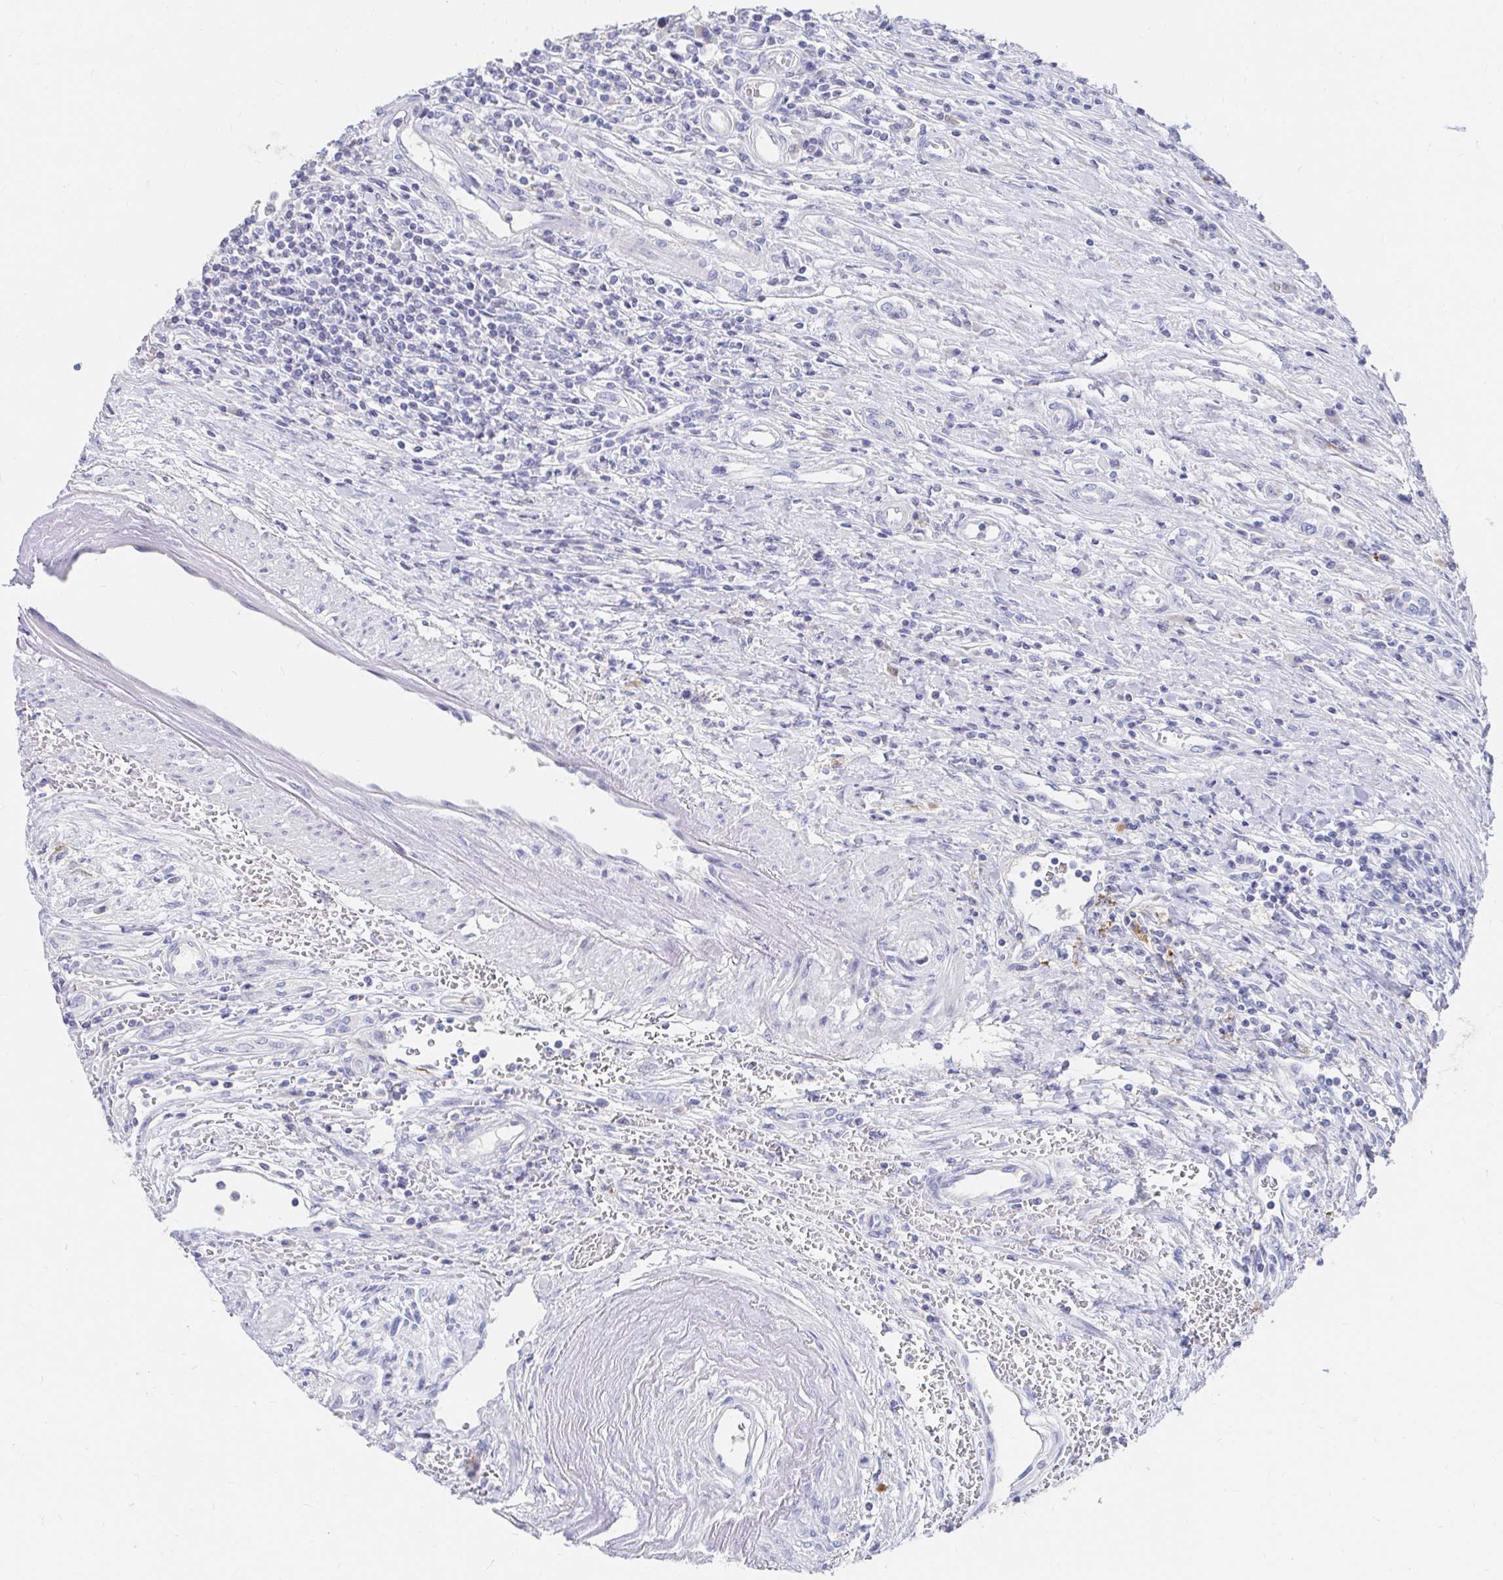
{"staining": {"intensity": "negative", "quantity": "none", "location": "none"}, "tissue": "renal cancer", "cell_type": "Tumor cells", "image_type": "cancer", "snomed": [{"axis": "morphology", "description": "Adenocarcinoma, NOS"}, {"axis": "topography", "description": "Kidney"}], "caption": "The immunohistochemistry photomicrograph has no significant positivity in tumor cells of adenocarcinoma (renal) tissue.", "gene": "LAMC3", "patient": {"sex": "female", "age": 67}}